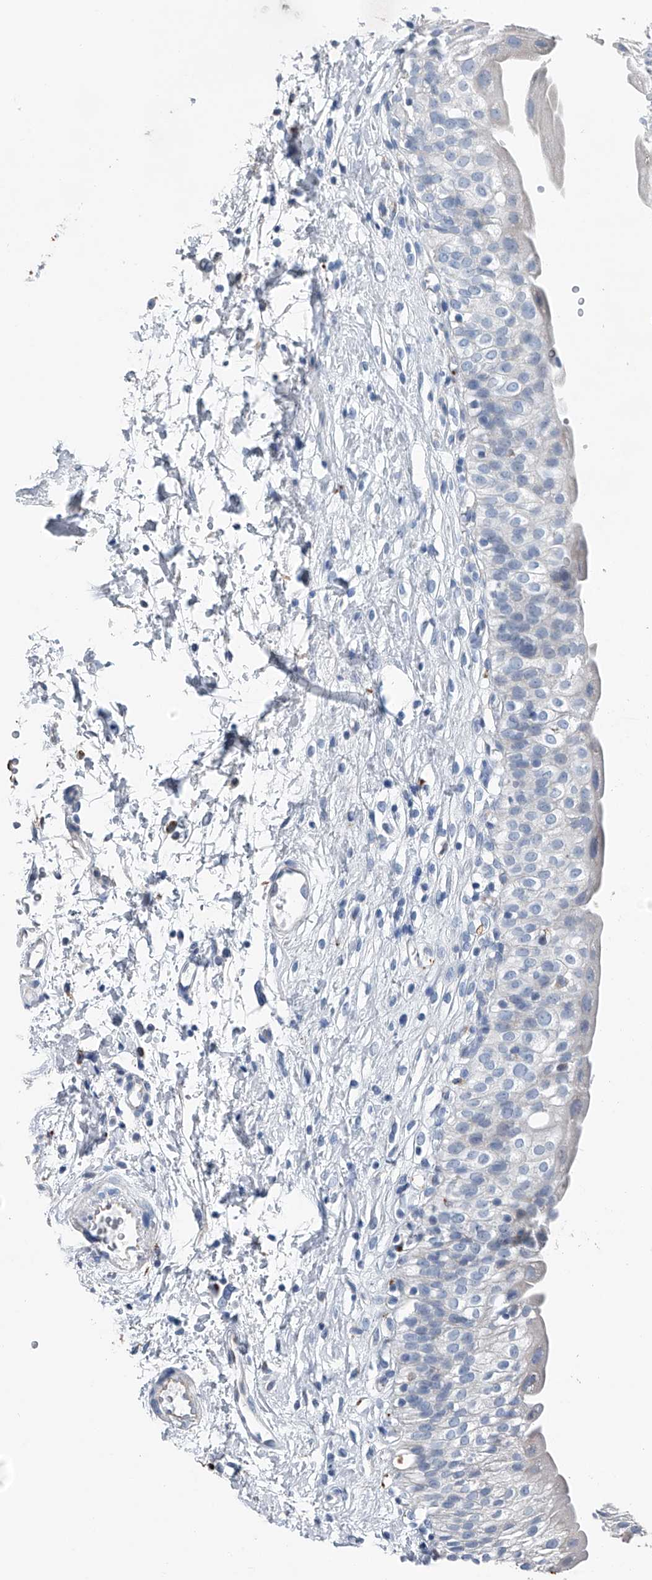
{"staining": {"intensity": "negative", "quantity": "none", "location": "none"}, "tissue": "urinary bladder", "cell_type": "Urothelial cells", "image_type": "normal", "snomed": [{"axis": "morphology", "description": "Normal tissue, NOS"}, {"axis": "topography", "description": "Urinary bladder"}], "caption": "DAB immunohistochemical staining of benign human urinary bladder reveals no significant expression in urothelial cells. (Stains: DAB immunohistochemistry with hematoxylin counter stain, Microscopy: brightfield microscopy at high magnification).", "gene": "ZNF772", "patient": {"sex": "male", "age": 51}}